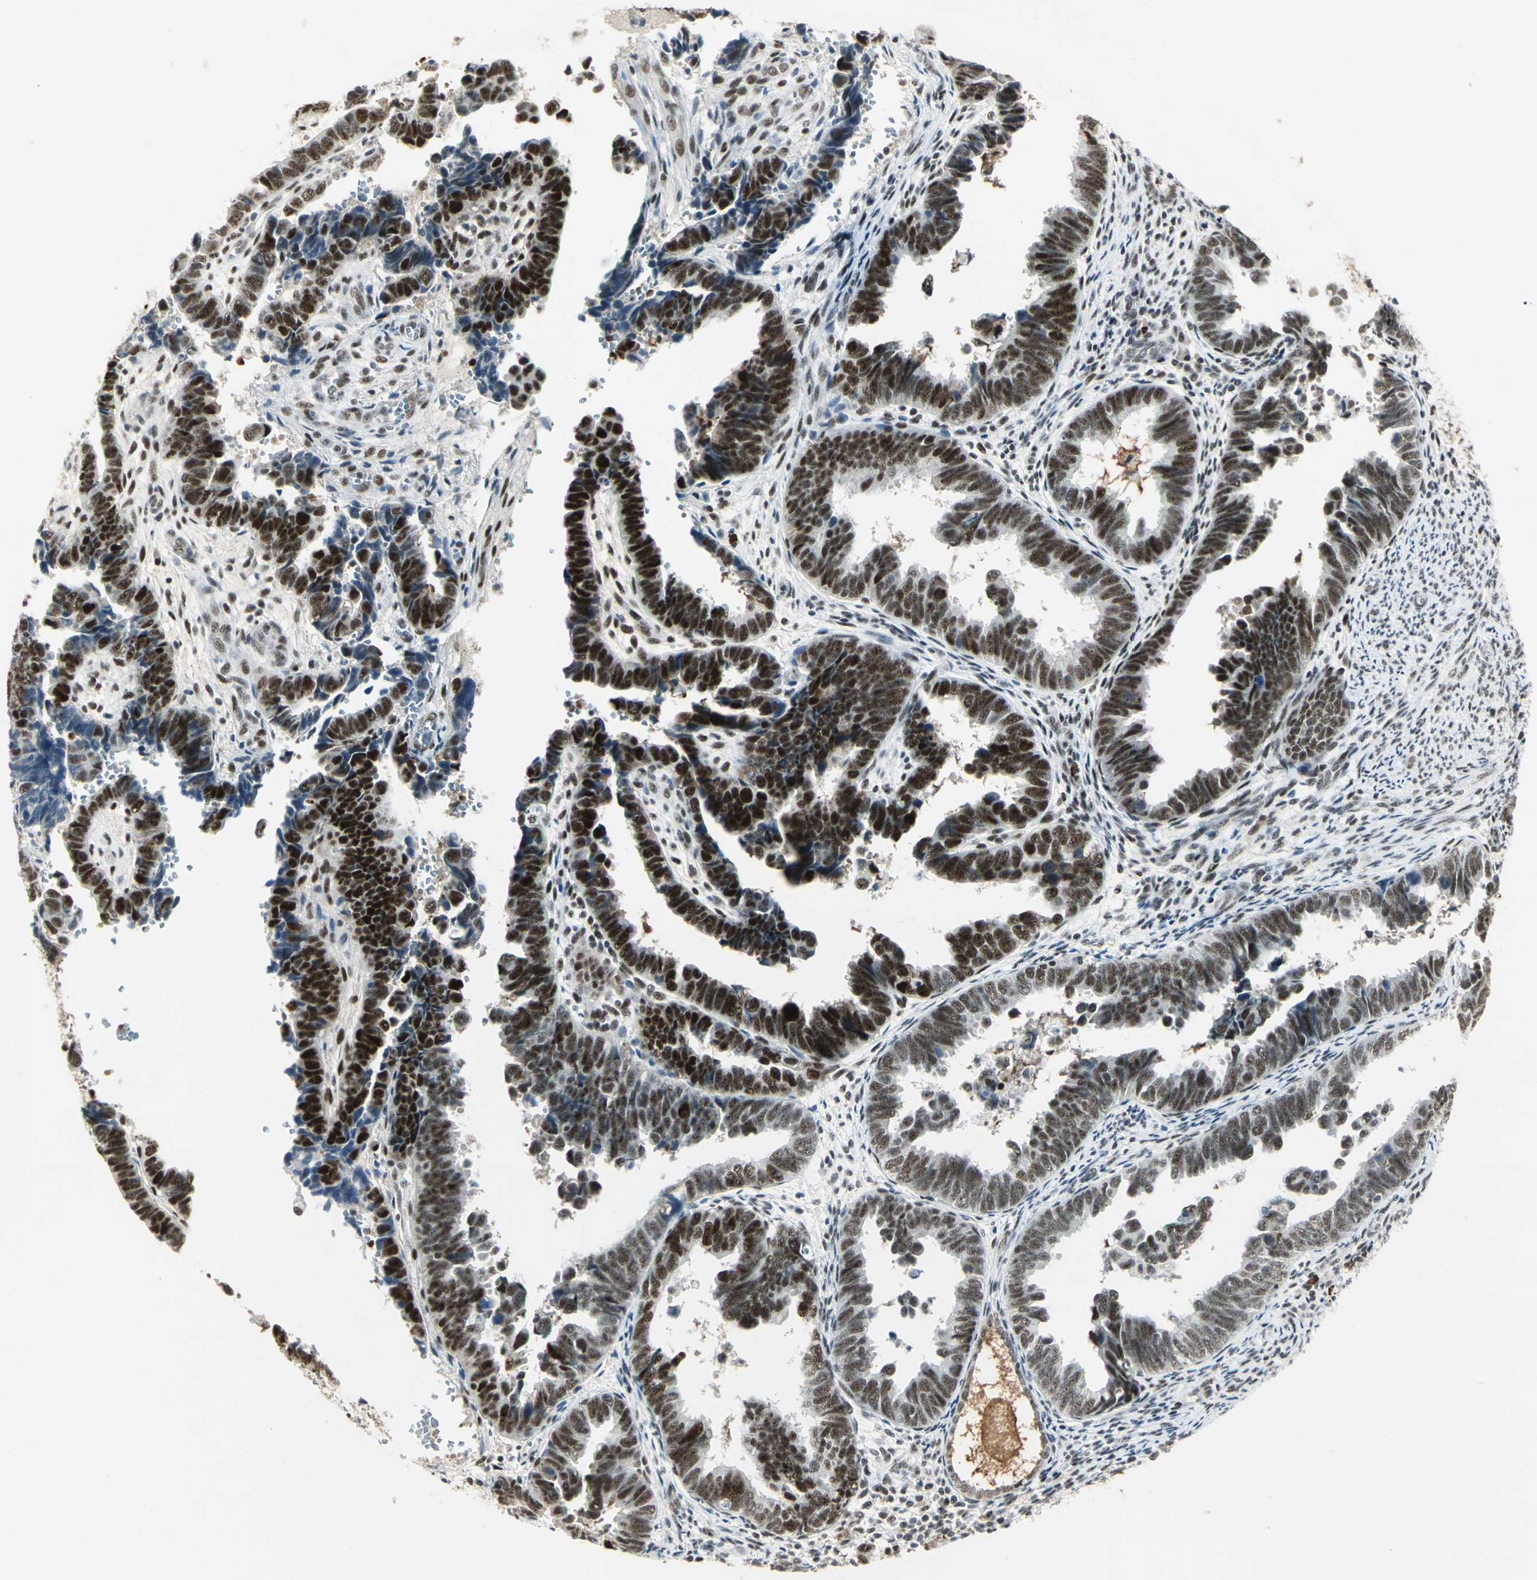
{"staining": {"intensity": "strong", "quantity": ">75%", "location": "nuclear"}, "tissue": "endometrial cancer", "cell_type": "Tumor cells", "image_type": "cancer", "snomed": [{"axis": "morphology", "description": "Adenocarcinoma, NOS"}, {"axis": "topography", "description": "Endometrium"}], "caption": "About >75% of tumor cells in human adenocarcinoma (endometrial) demonstrate strong nuclear protein expression as visualized by brown immunohistochemical staining.", "gene": "CCNT1", "patient": {"sex": "female", "age": 75}}